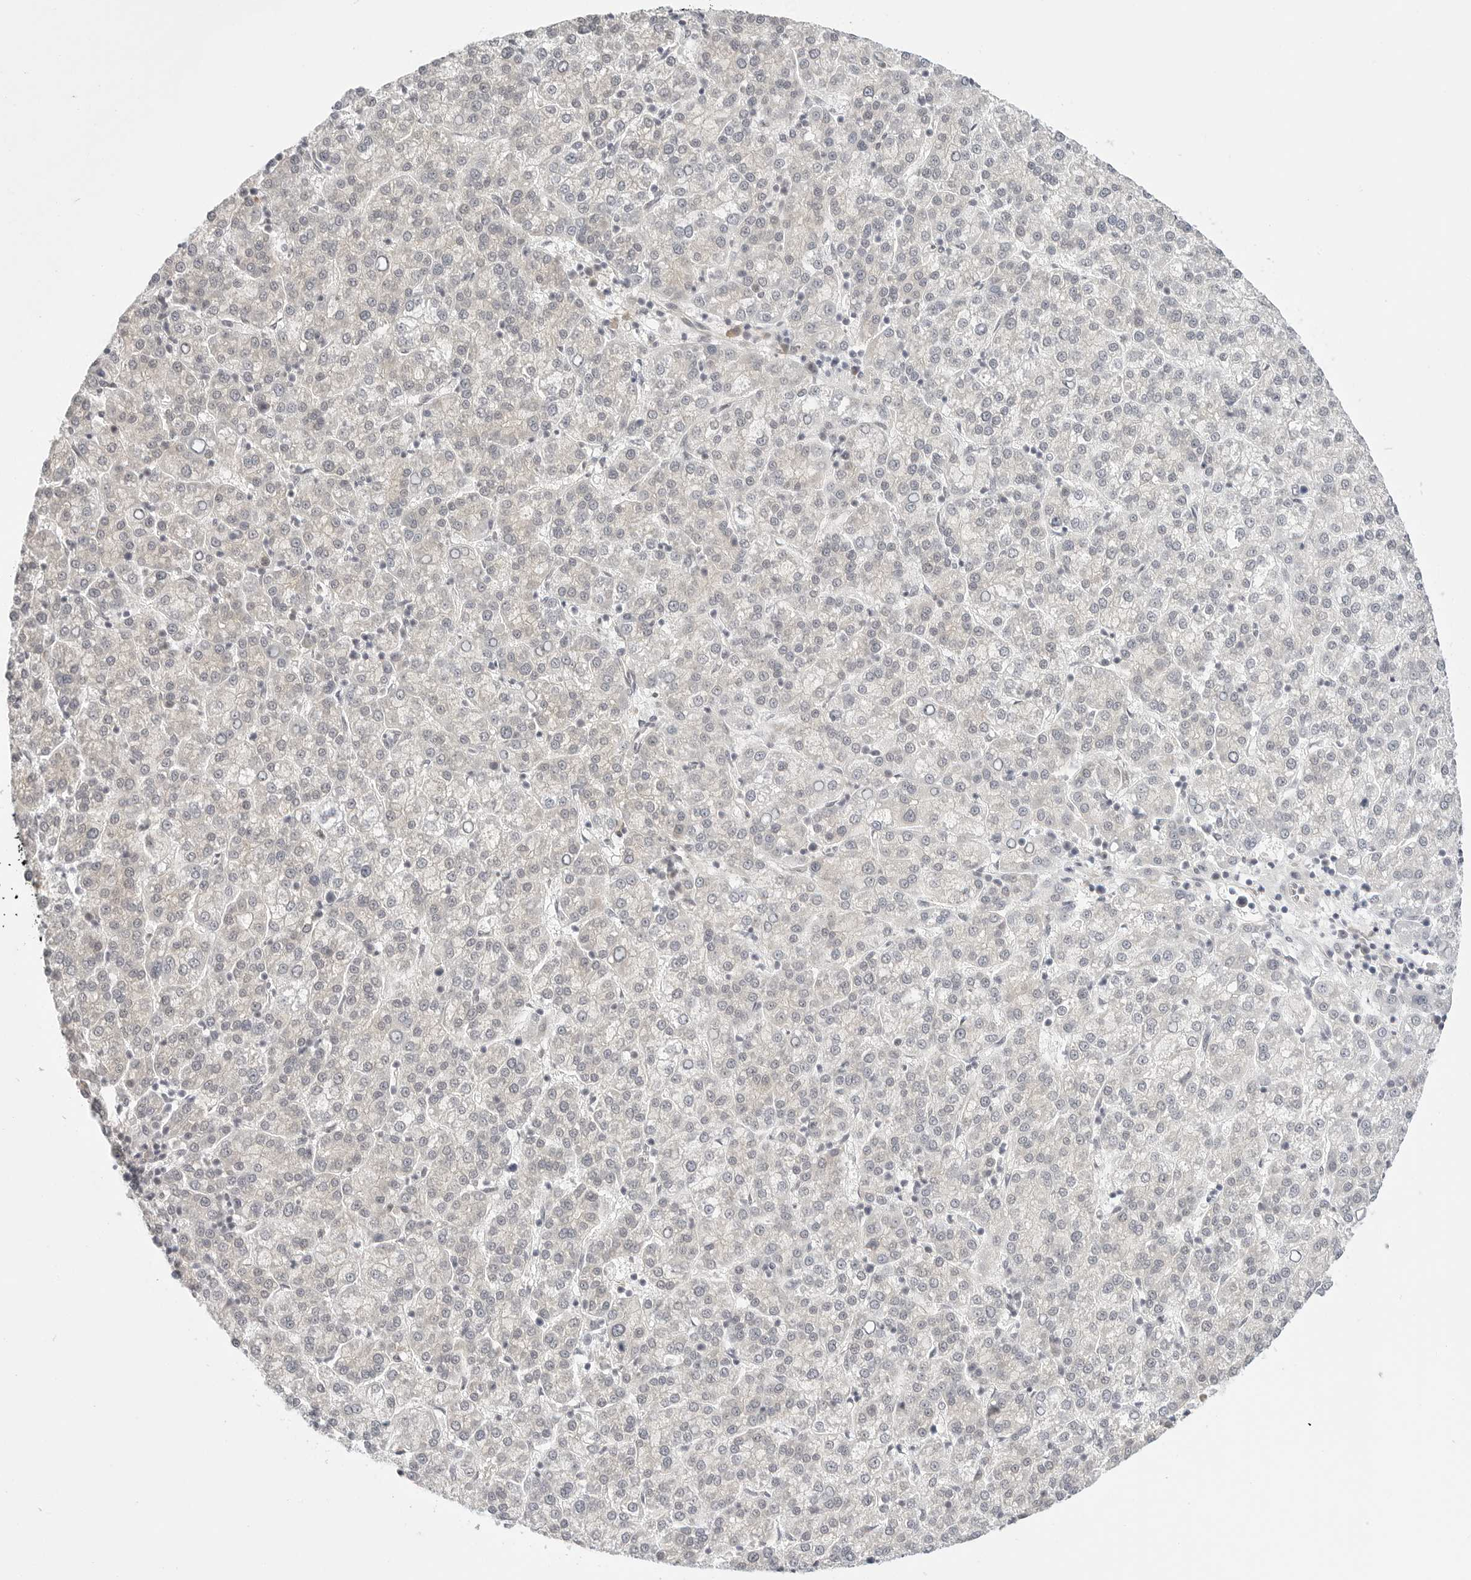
{"staining": {"intensity": "negative", "quantity": "none", "location": "none"}, "tissue": "liver cancer", "cell_type": "Tumor cells", "image_type": "cancer", "snomed": [{"axis": "morphology", "description": "Carcinoma, Hepatocellular, NOS"}, {"axis": "topography", "description": "Liver"}], "caption": "DAB (3,3'-diaminobenzidine) immunohistochemical staining of human hepatocellular carcinoma (liver) exhibits no significant staining in tumor cells.", "gene": "TCP1", "patient": {"sex": "female", "age": 58}}